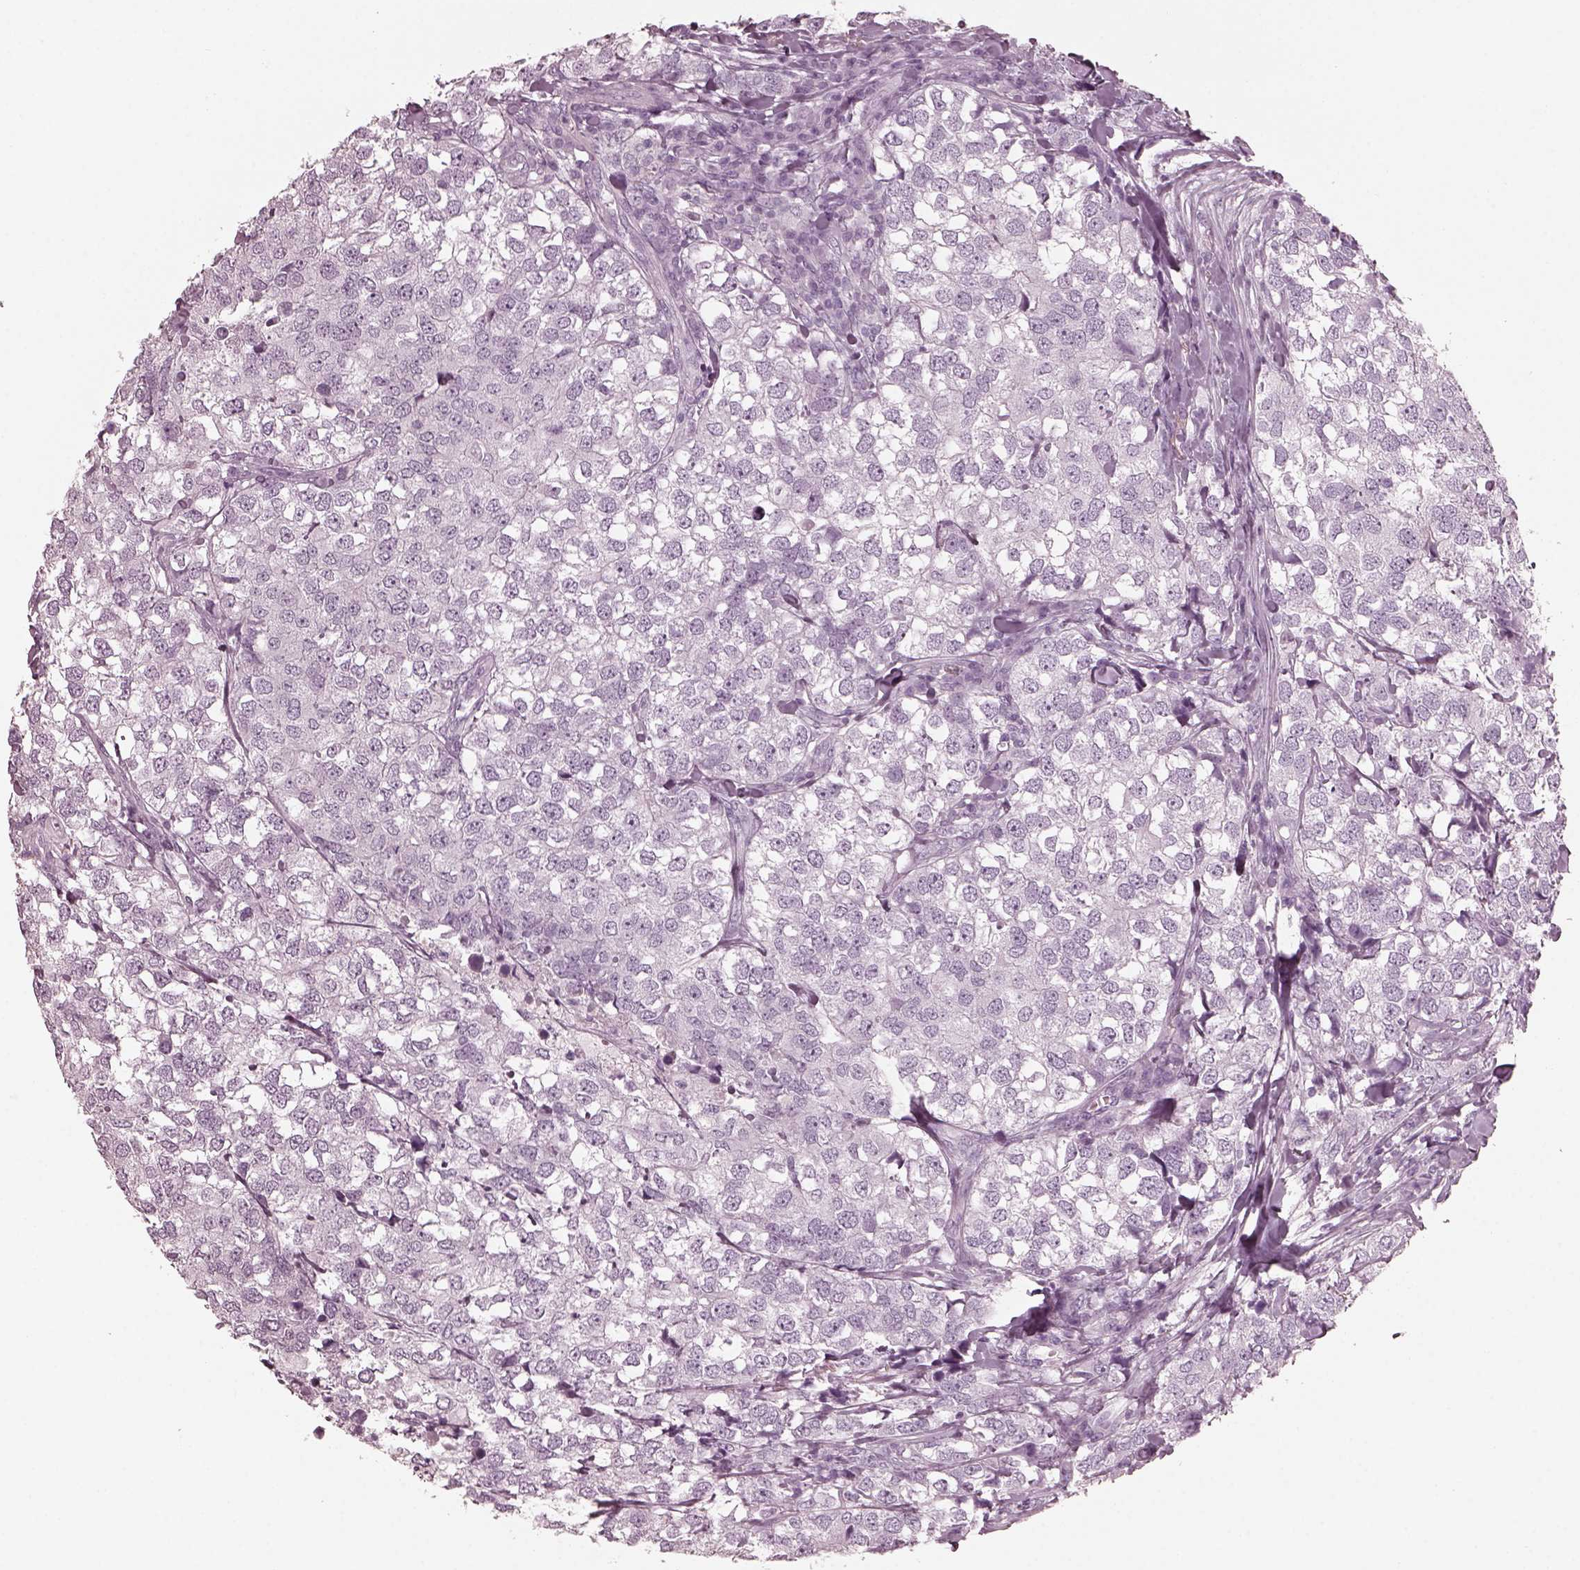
{"staining": {"intensity": "negative", "quantity": "none", "location": "none"}, "tissue": "breast cancer", "cell_type": "Tumor cells", "image_type": "cancer", "snomed": [{"axis": "morphology", "description": "Duct carcinoma"}, {"axis": "topography", "description": "Breast"}], "caption": "A photomicrograph of human breast cancer (intraductal carcinoma) is negative for staining in tumor cells. The staining was performed using DAB (3,3'-diaminobenzidine) to visualize the protein expression in brown, while the nuclei were stained in blue with hematoxylin (Magnification: 20x).", "gene": "FABP9", "patient": {"sex": "female", "age": 30}}